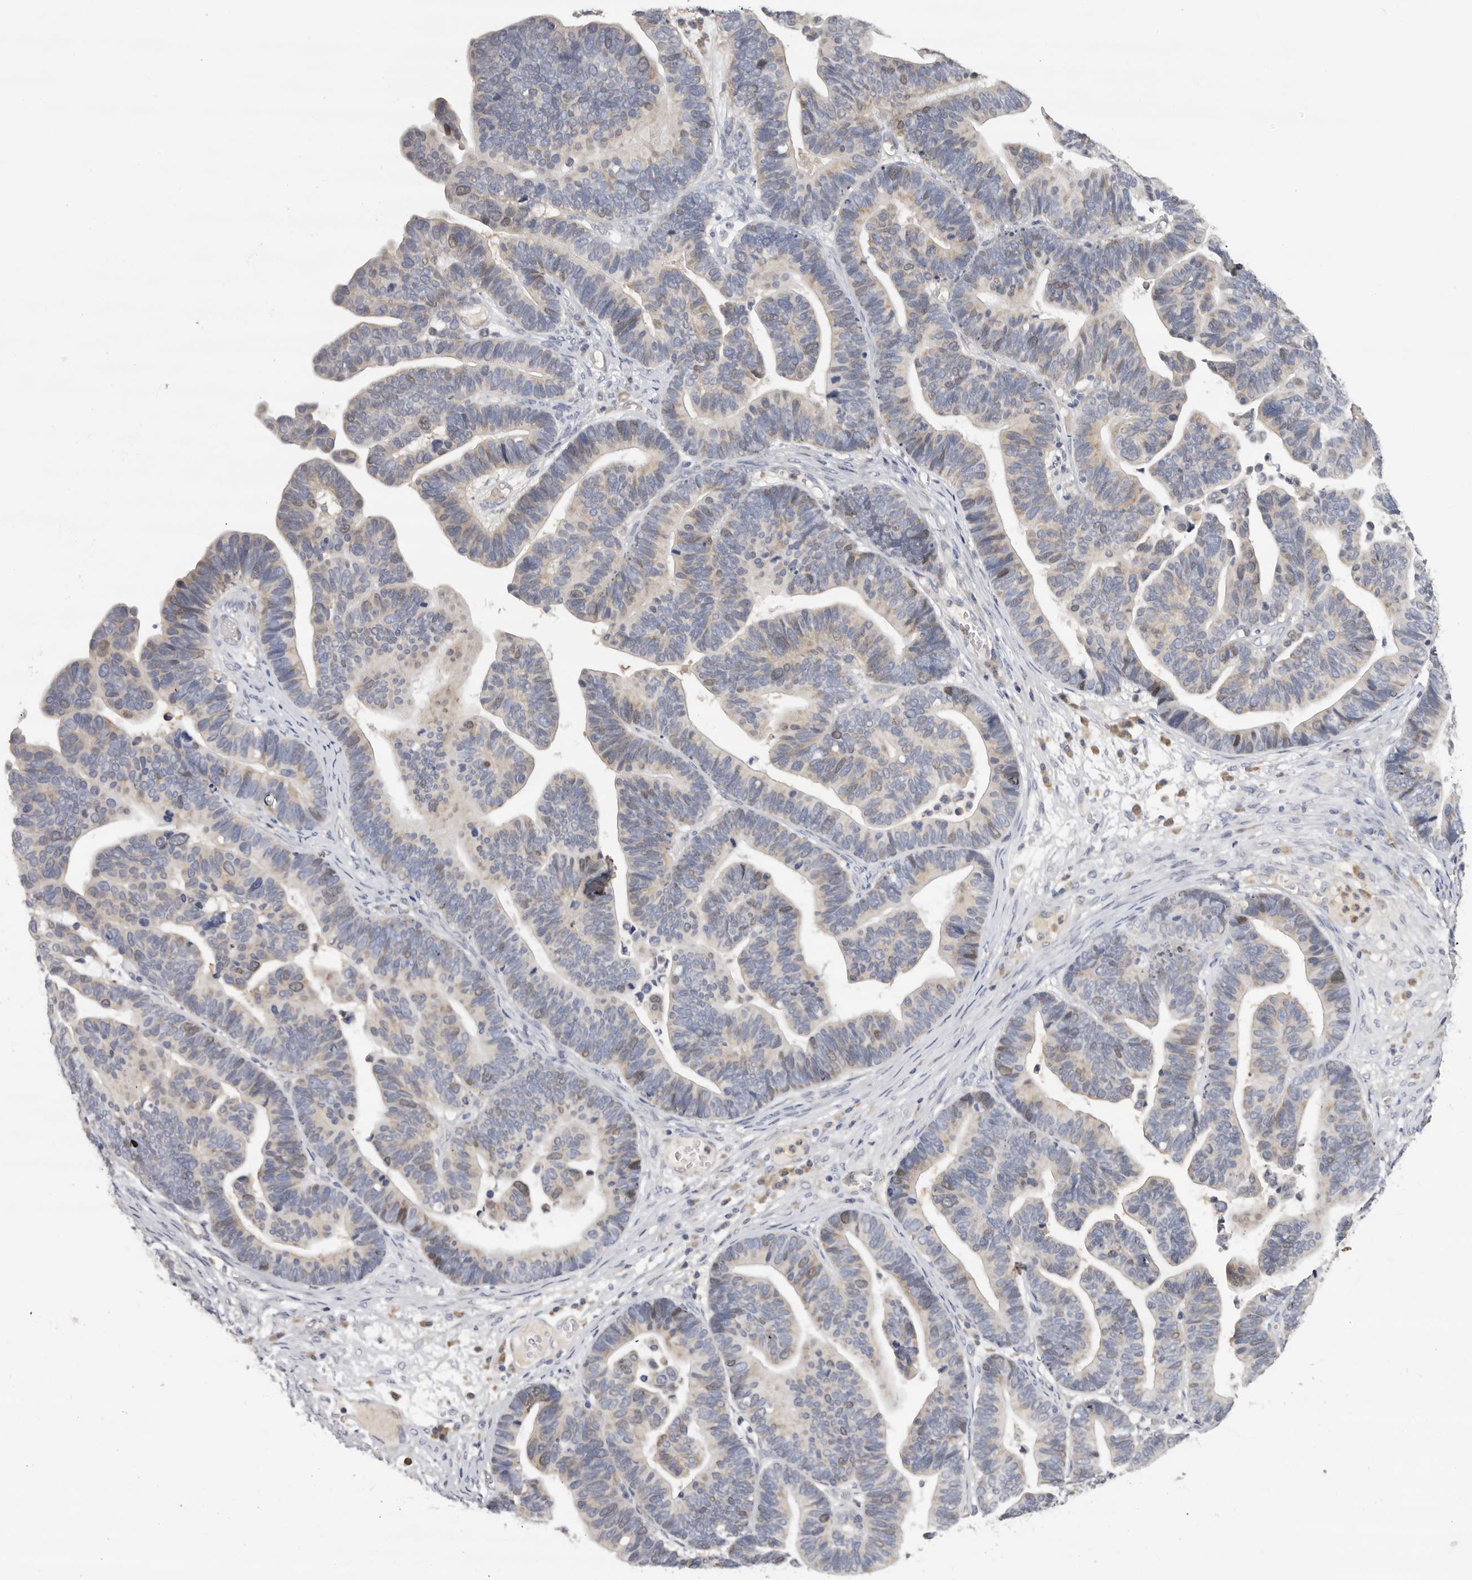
{"staining": {"intensity": "weak", "quantity": "<25%", "location": "cytoplasmic/membranous"}, "tissue": "ovarian cancer", "cell_type": "Tumor cells", "image_type": "cancer", "snomed": [{"axis": "morphology", "description": "Cystadenocarcinoma, serous, NOS"}, {"axis": "topography", "description": "Ovary"}], "caption": "Tumor cells are negative for protein expression in human ovarian serous cystadenocarcinoma.", "gene": "KIF2B", "patient": {"sex": "female", "age": 56}}